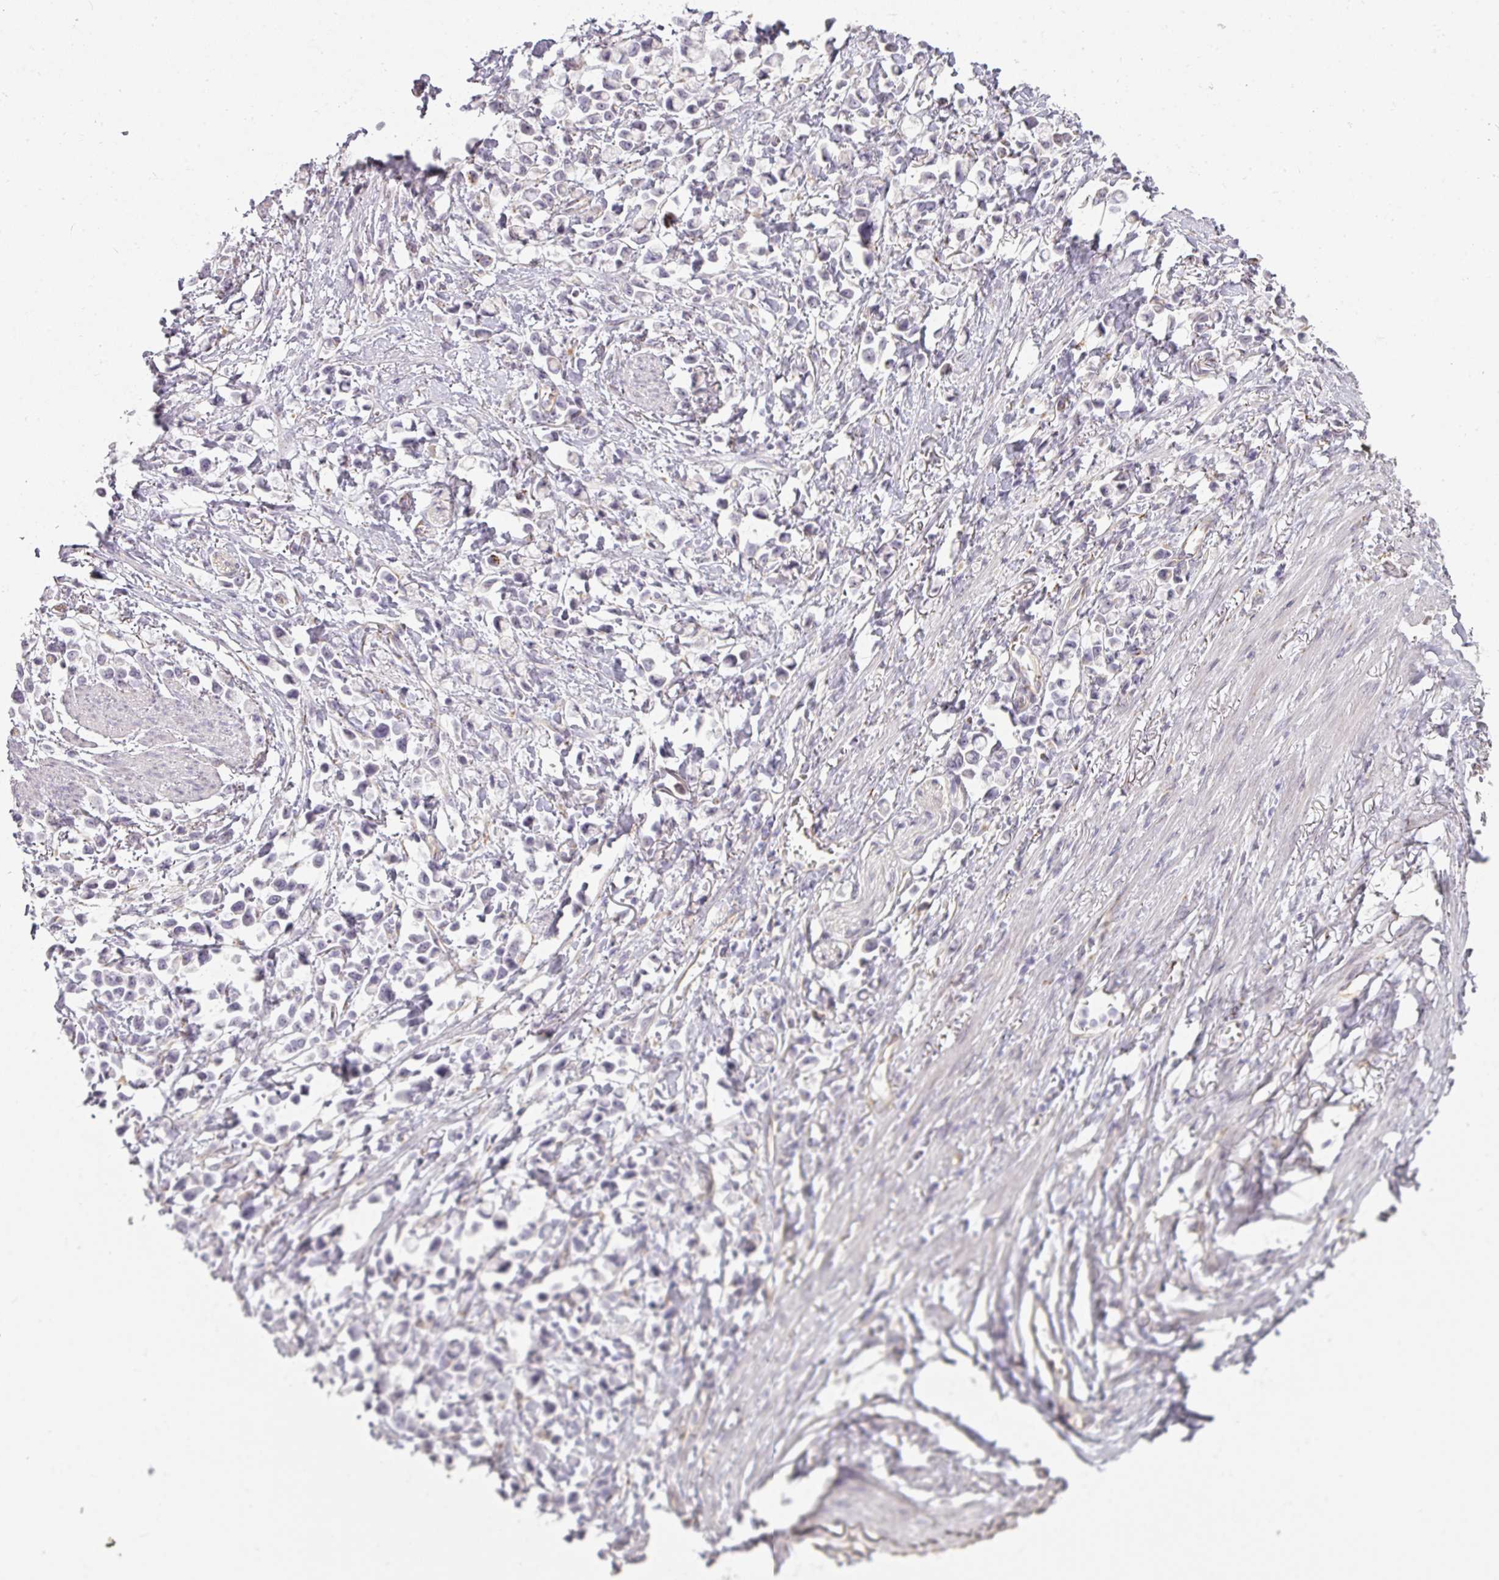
{"staining": {"intensity": "negative", "quantity": "none", "location": "none"}, "tissue": "stomach cancer", "cell_type": "Tumor cells", "image_type": "cancer", "snomed": [{"axis": "morphology", "description": "Adenocarcinoma, NOS"}, {"axis": "topography", "description": "Stomach"}], "caption": "Tumor cells are negative for brown protein staining in stomach cancer (adenocarcinoma).", "gene": "ATP8B2", "patient": {"sex": "female", "age": 81}}